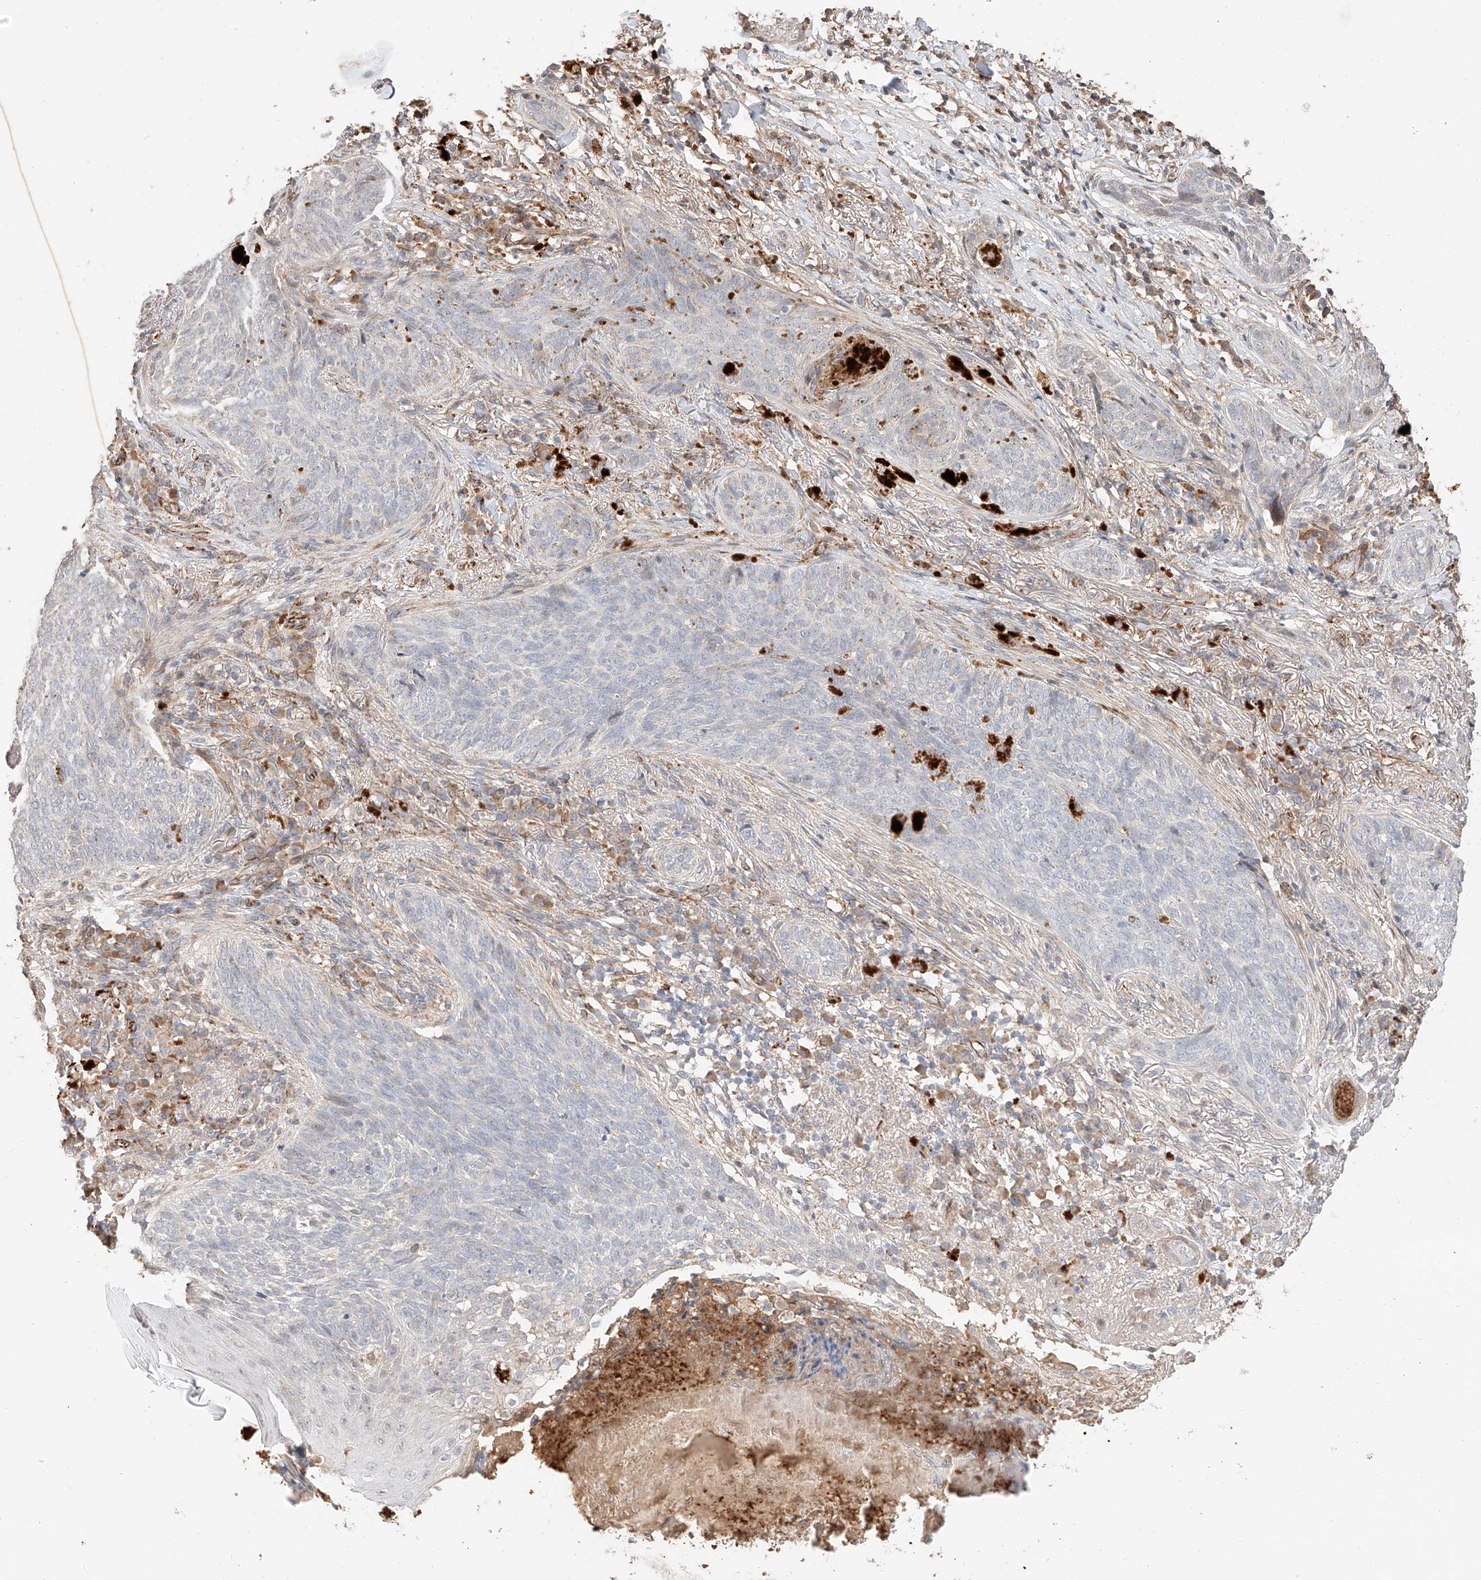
{"staining": {"intensity": "negative", "quantity": "none", "location": "none"}, "tissue": "skin cancer", "cell_type": "Tumor cells", "image_type": "cancer", "snomed": [{"axis": "morphology", "description": "Basal cell carcinoma"}, {"axis": "topography", "description": "Skin"}], "caption": "Immunohistochemical staining of basal cell carcinoma (skin) shows no significant positivity in tumor cells.", "gene": "SUSD6", "patient": {"sex": "male", "age": 85}}